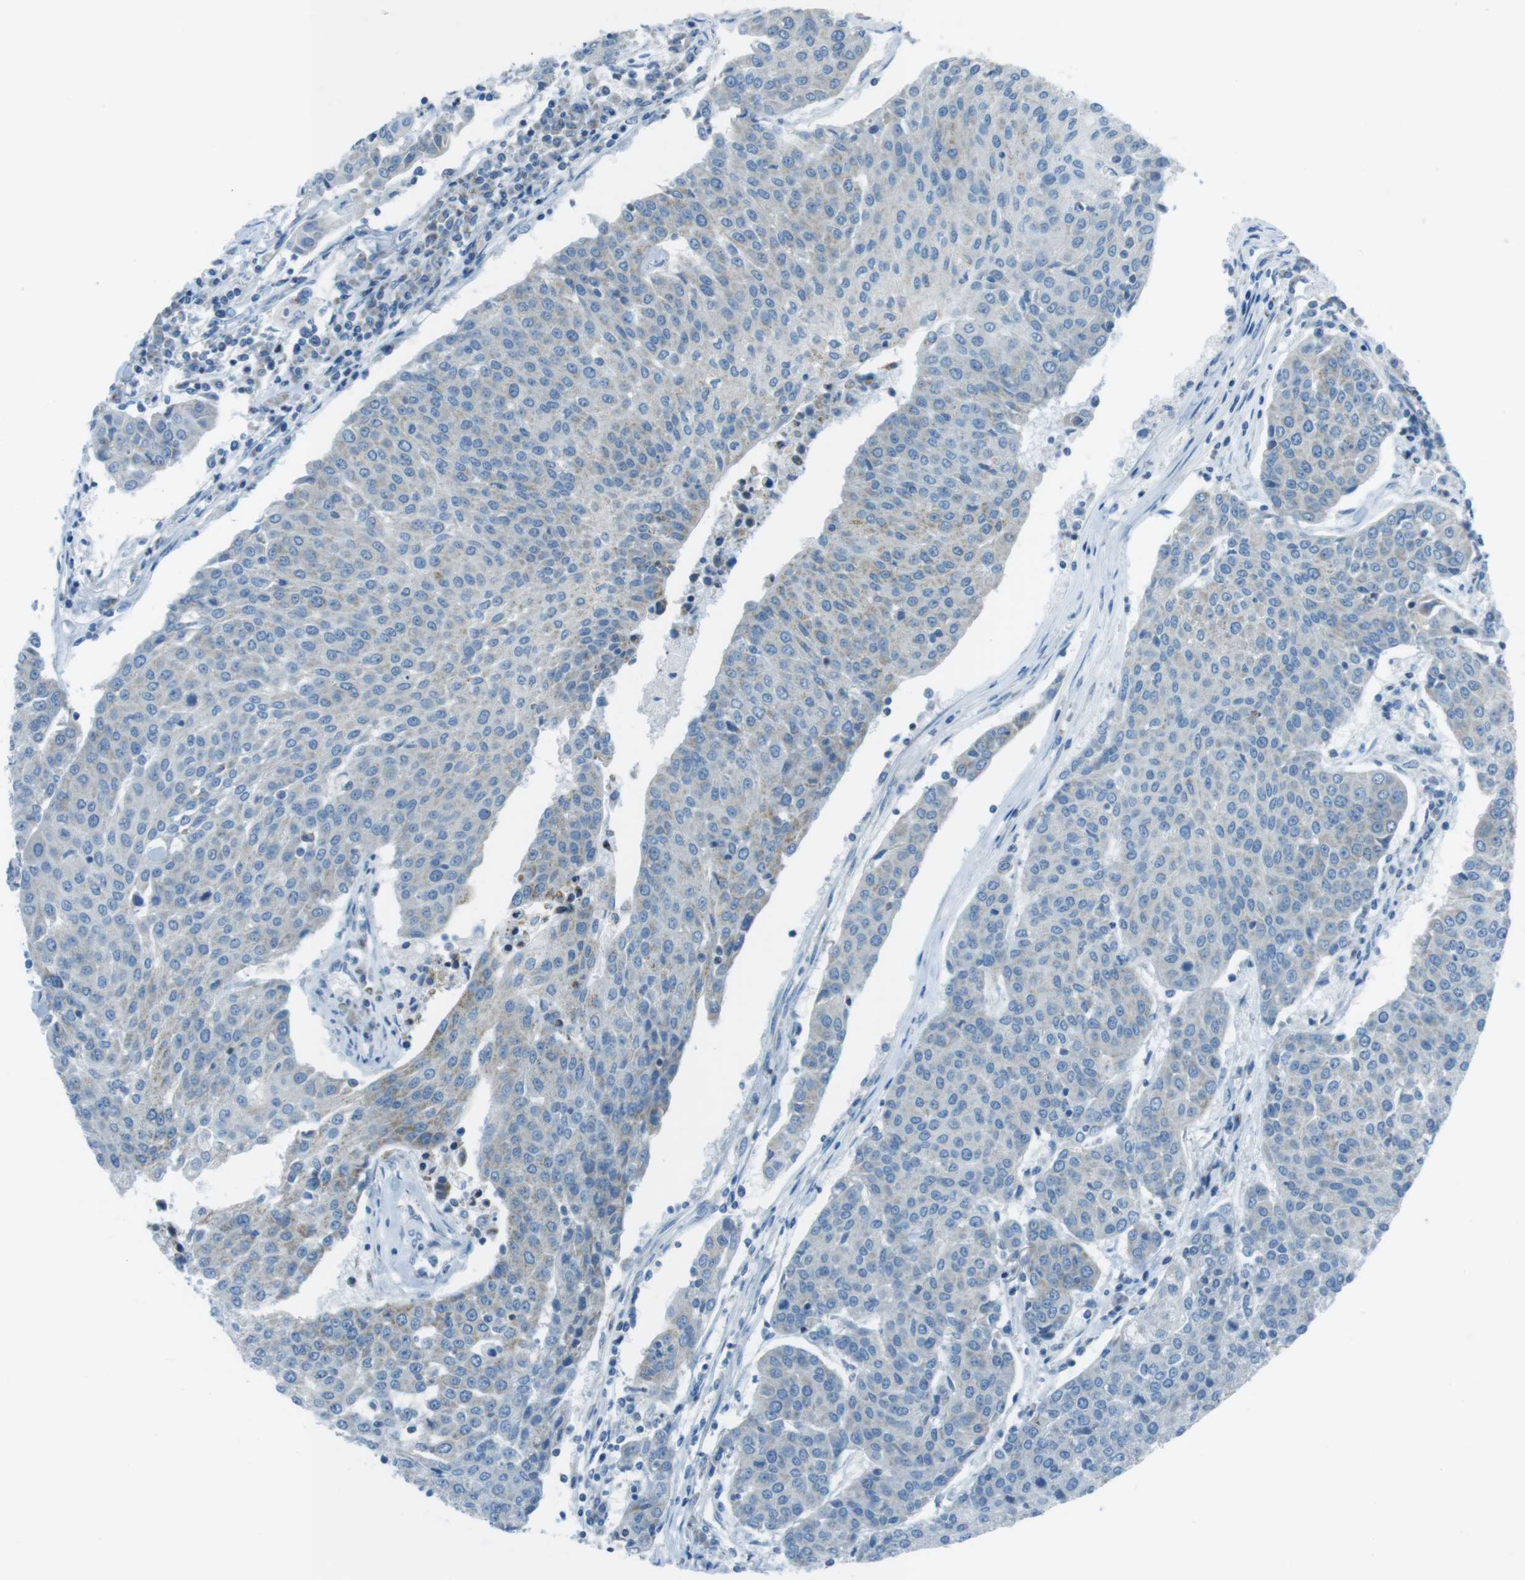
{"staining": {"intensity": "weak", "quantity": "<25%", "location": "cytoplasmic/membranous"}, "tissue": "urothelial cancer", "cell_type": "Tumor cells", "image_type": "cancer", "snomed": [{"axis": "morphology", "description": "Urothelial carcinoma, High grade"}, {"axis": "topography", "description": "Urinary bladder"}], "caption": "Tumor cells are negative for brown protein staining in urothelial cancer.", "gene": "DNAJA3", "patient": {"sex": "female", "age": 85}}